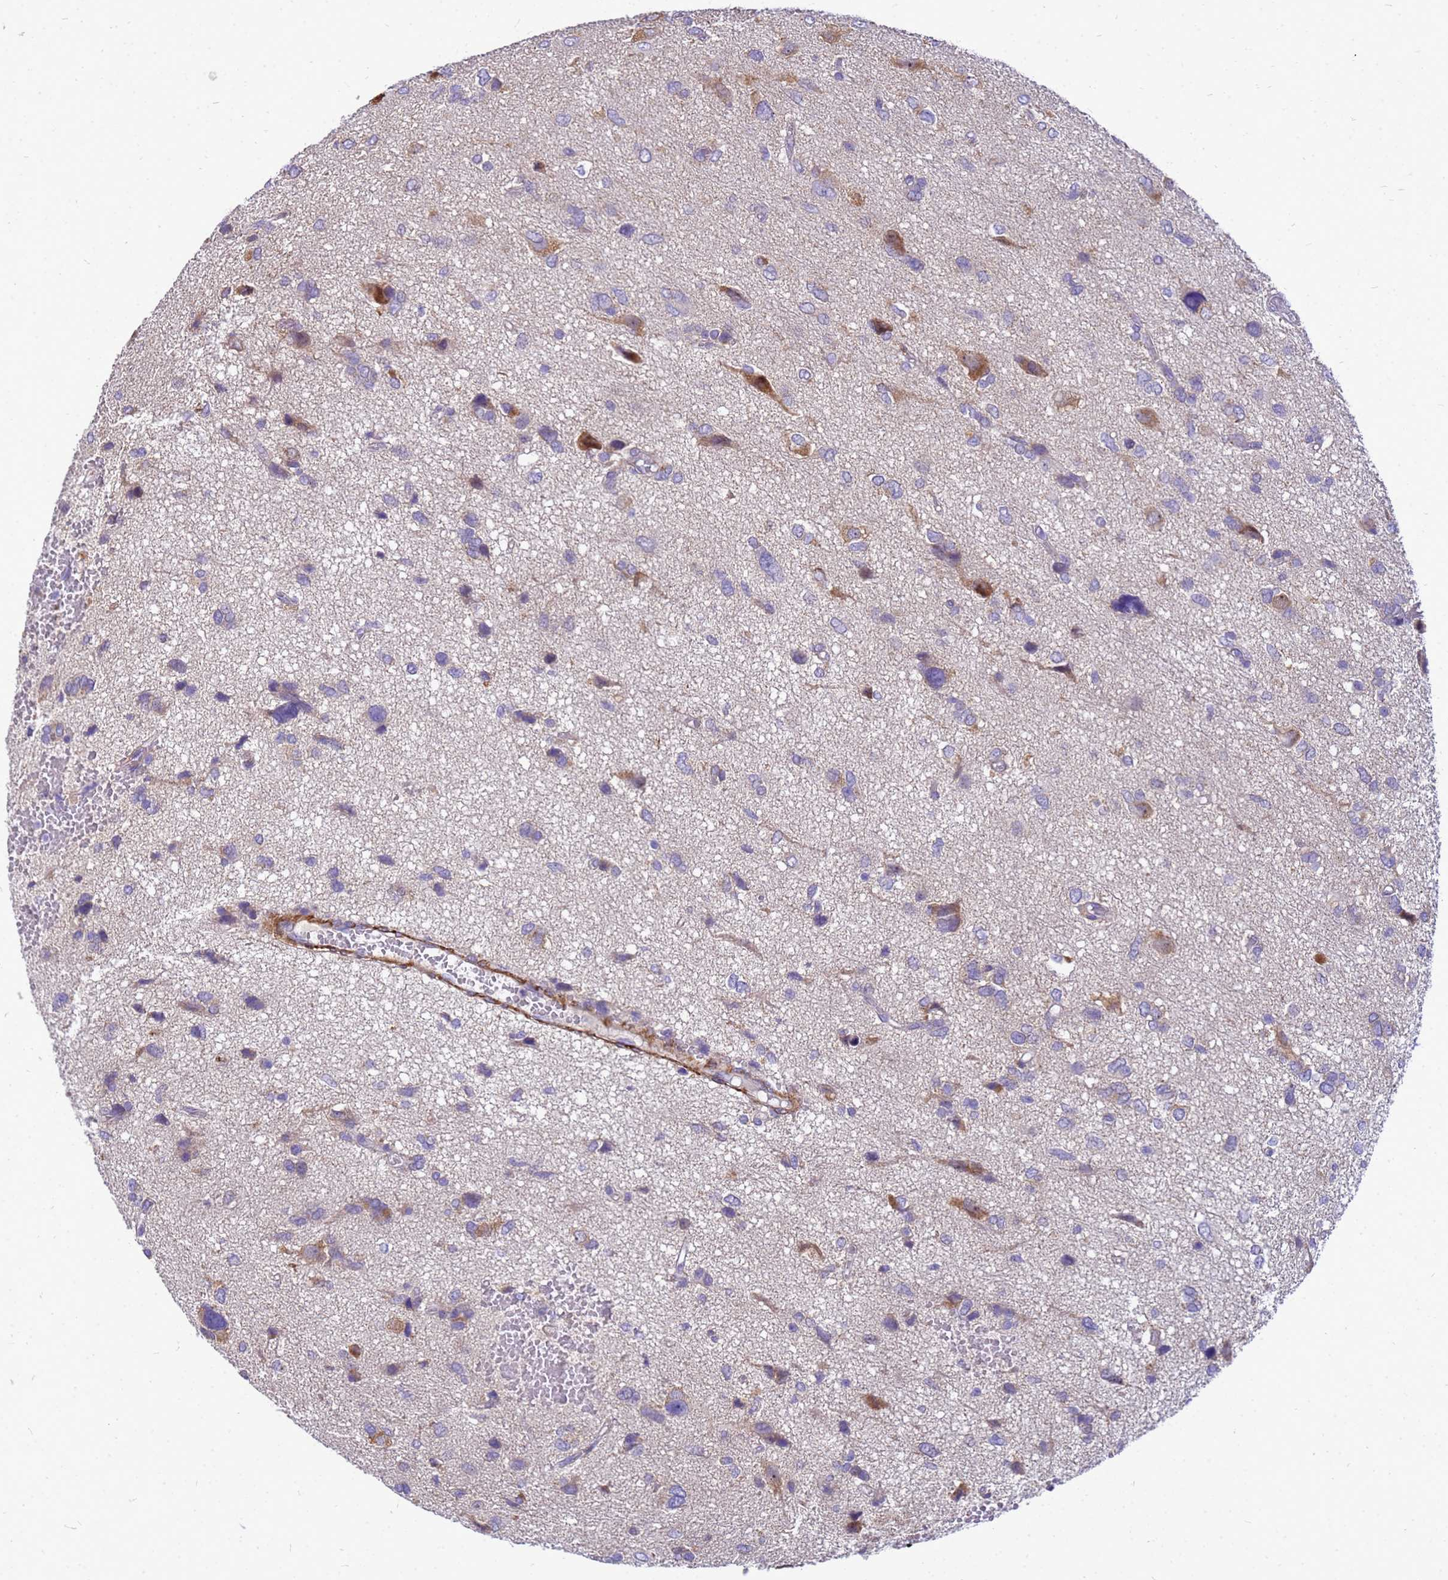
{"staining": {"intensity": "negative", "quantity": "none", "location": "none"}, "tissue": "glioma", "cell_type": "Tumor cells", "image_type": "cancer", "snomed": [{"axis": "morphology", "description": "Glioma, malignant, High grade"}, {"axis": "topography", "description": "Brain"}], "caption": "Tumor cells are negative for protein expression in human malignant high-grade glioma.", "gene": "POP7", "patient": {"sex": "female", "age": 59}}